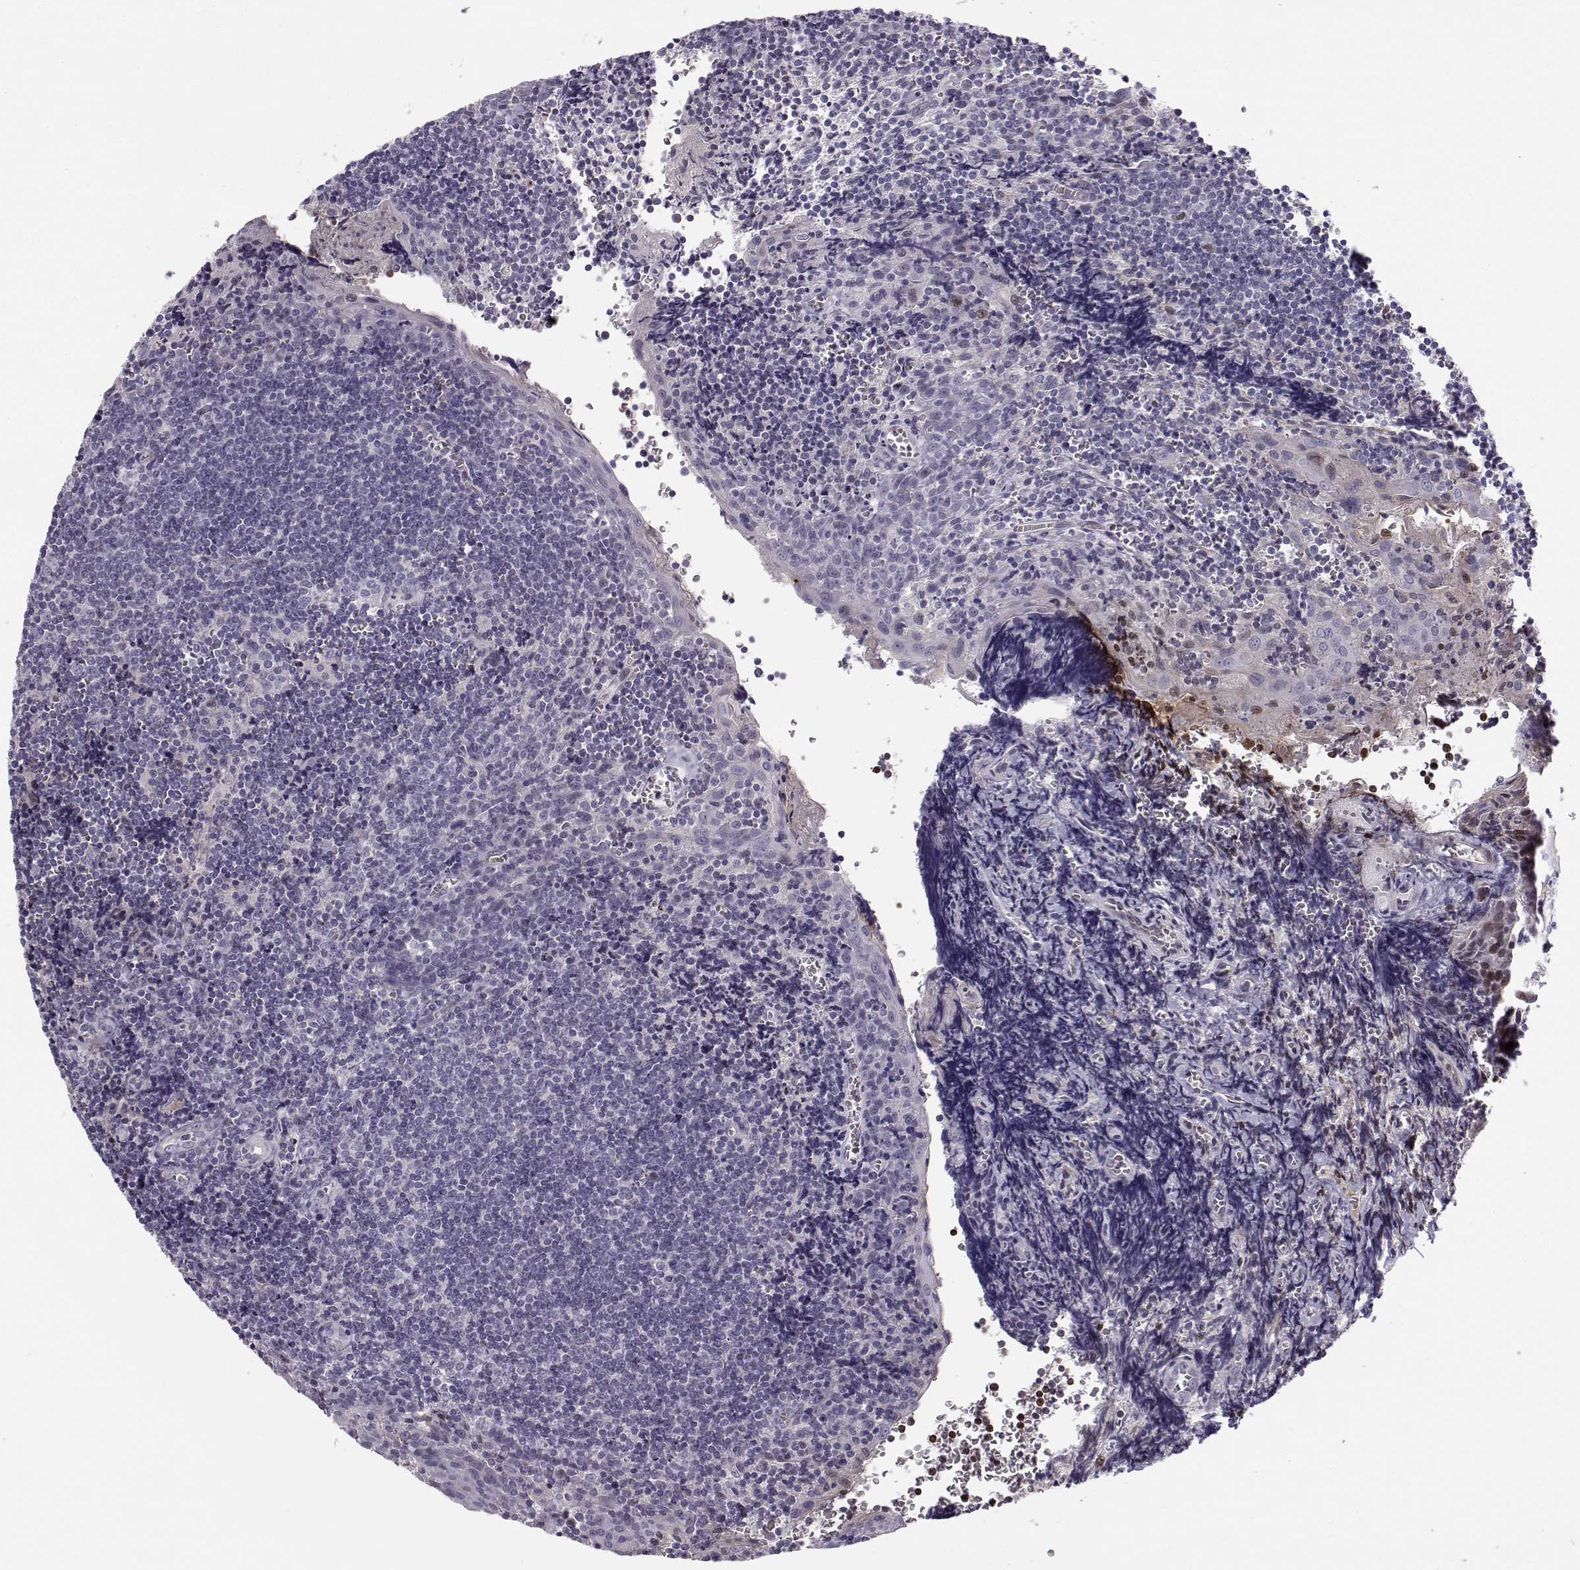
{"staining": {"intensity": "negative", "quantity": "none", "location": "none"}, "tissue": "tonsil", "cell_type": "Germinal center cells", "image_type": "normal", "snomed": [{"axis": "morphology", "description": "Normal tissue, NOS"}, {"axis": "morphology", "description": "Inflammation, NOS"}, {"axis": "topography", "description": "Tonsil"}], "caption": "Immunohistochemistry micrograph of unremarkable human tonsil stained for a protein (brown), which exhibits no positivity in germinal center cells.", "gene": "PABPC1L2A", "patient": {"sex": "female", "age": 31}}